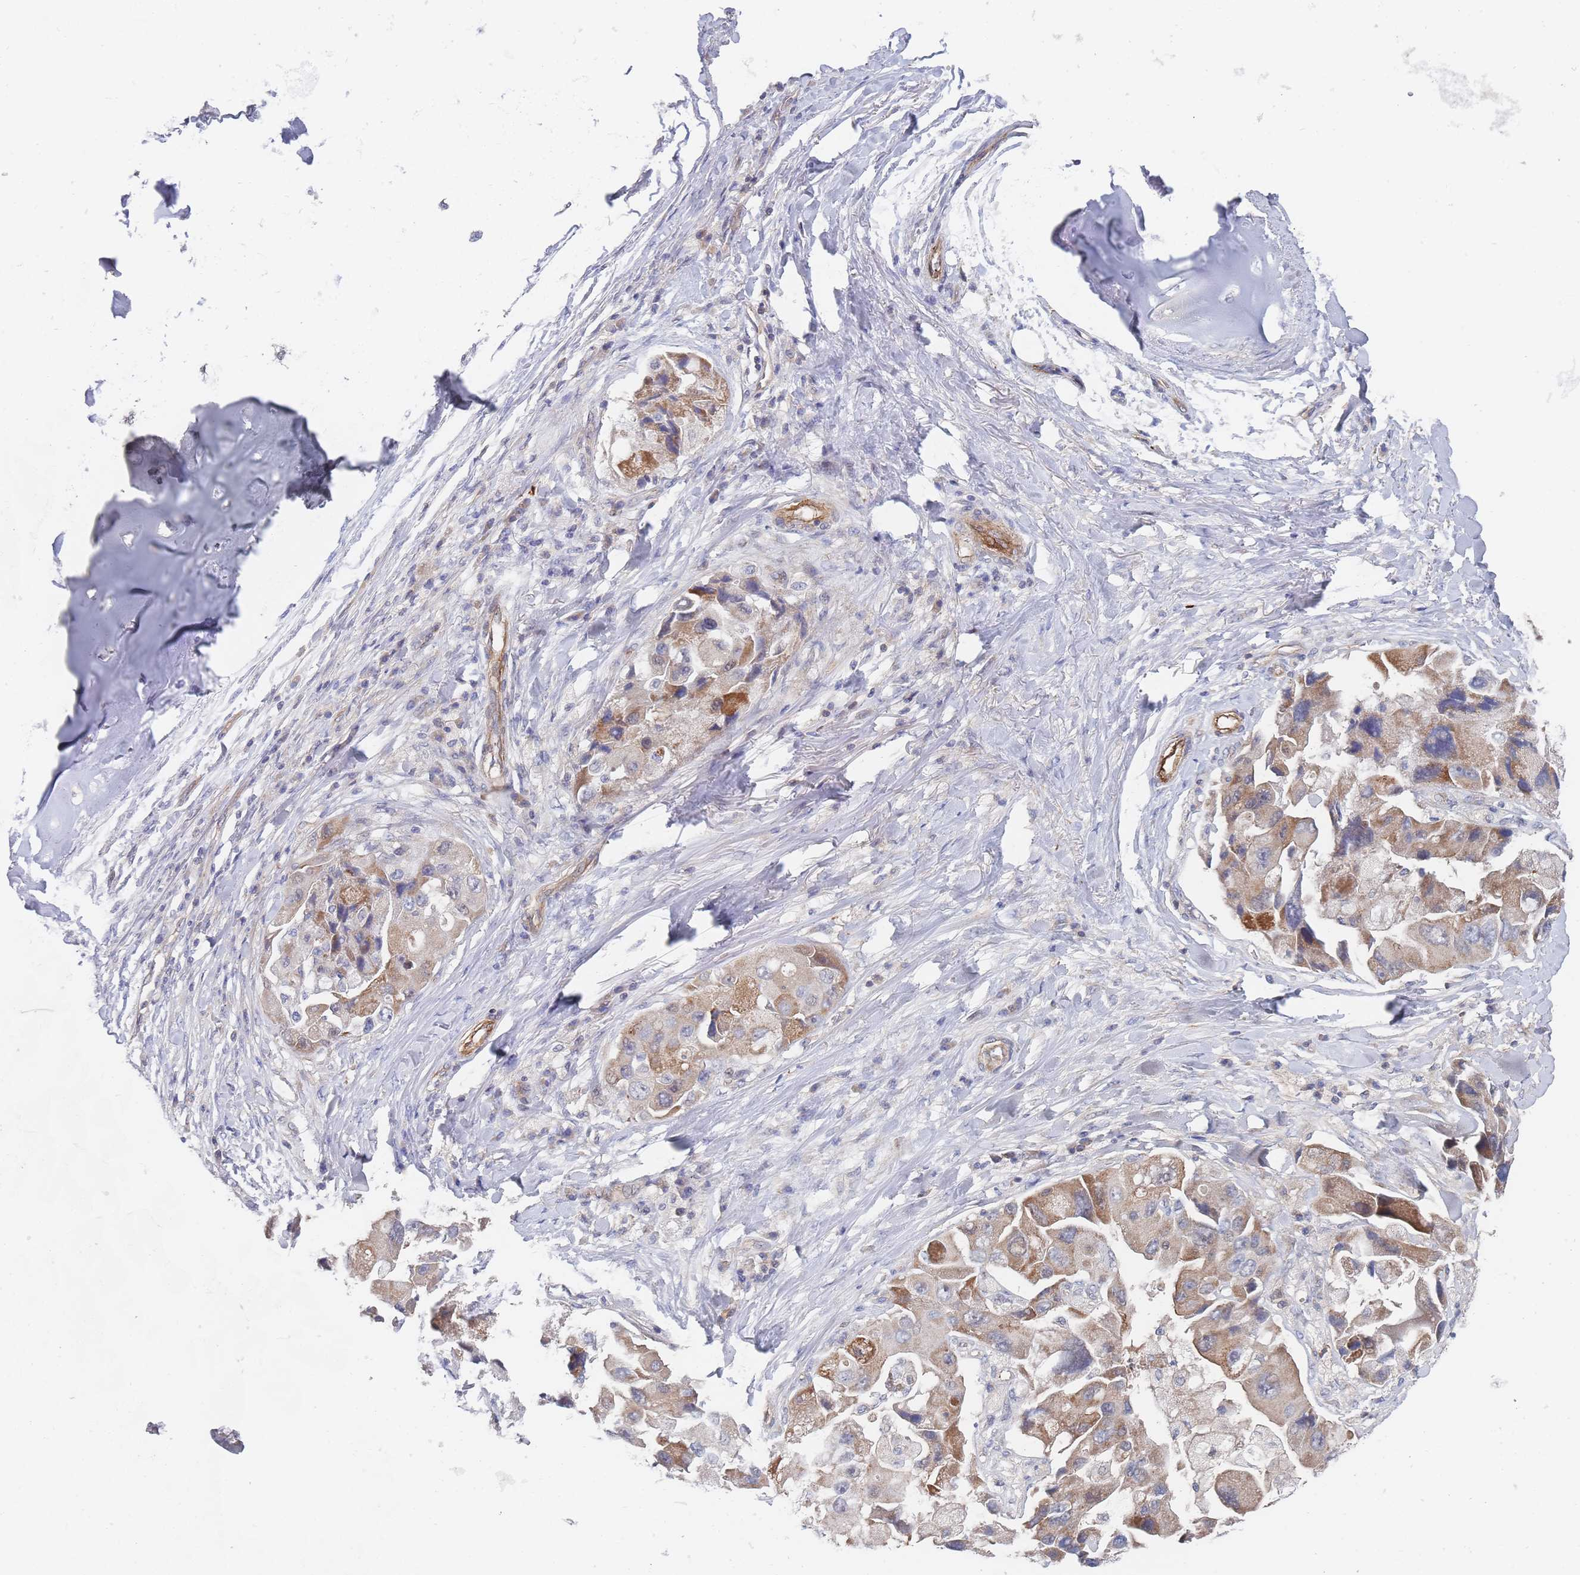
{"staining": {"intensity": "moderate", "quantity": "25%-75%", "location": "cytoplasmic/membranous"}, "tissue": "lung cancer", "cell_type": "Tumor cells", "image_type": "cancer", "snomed": [{"axis": "morphology", "description": "Adenocarcinoma, NOS"}, {"axis": "topography", "description": "Lung"}], "caption": "Lung adenocarcinoma stained with a brown dye exhibits moderate cytoplasmic/membranous positive expression in about 25%-75% of tumor cells.", "gene": "G6PC1", "patient": {"sex": "female", "age": 54}}